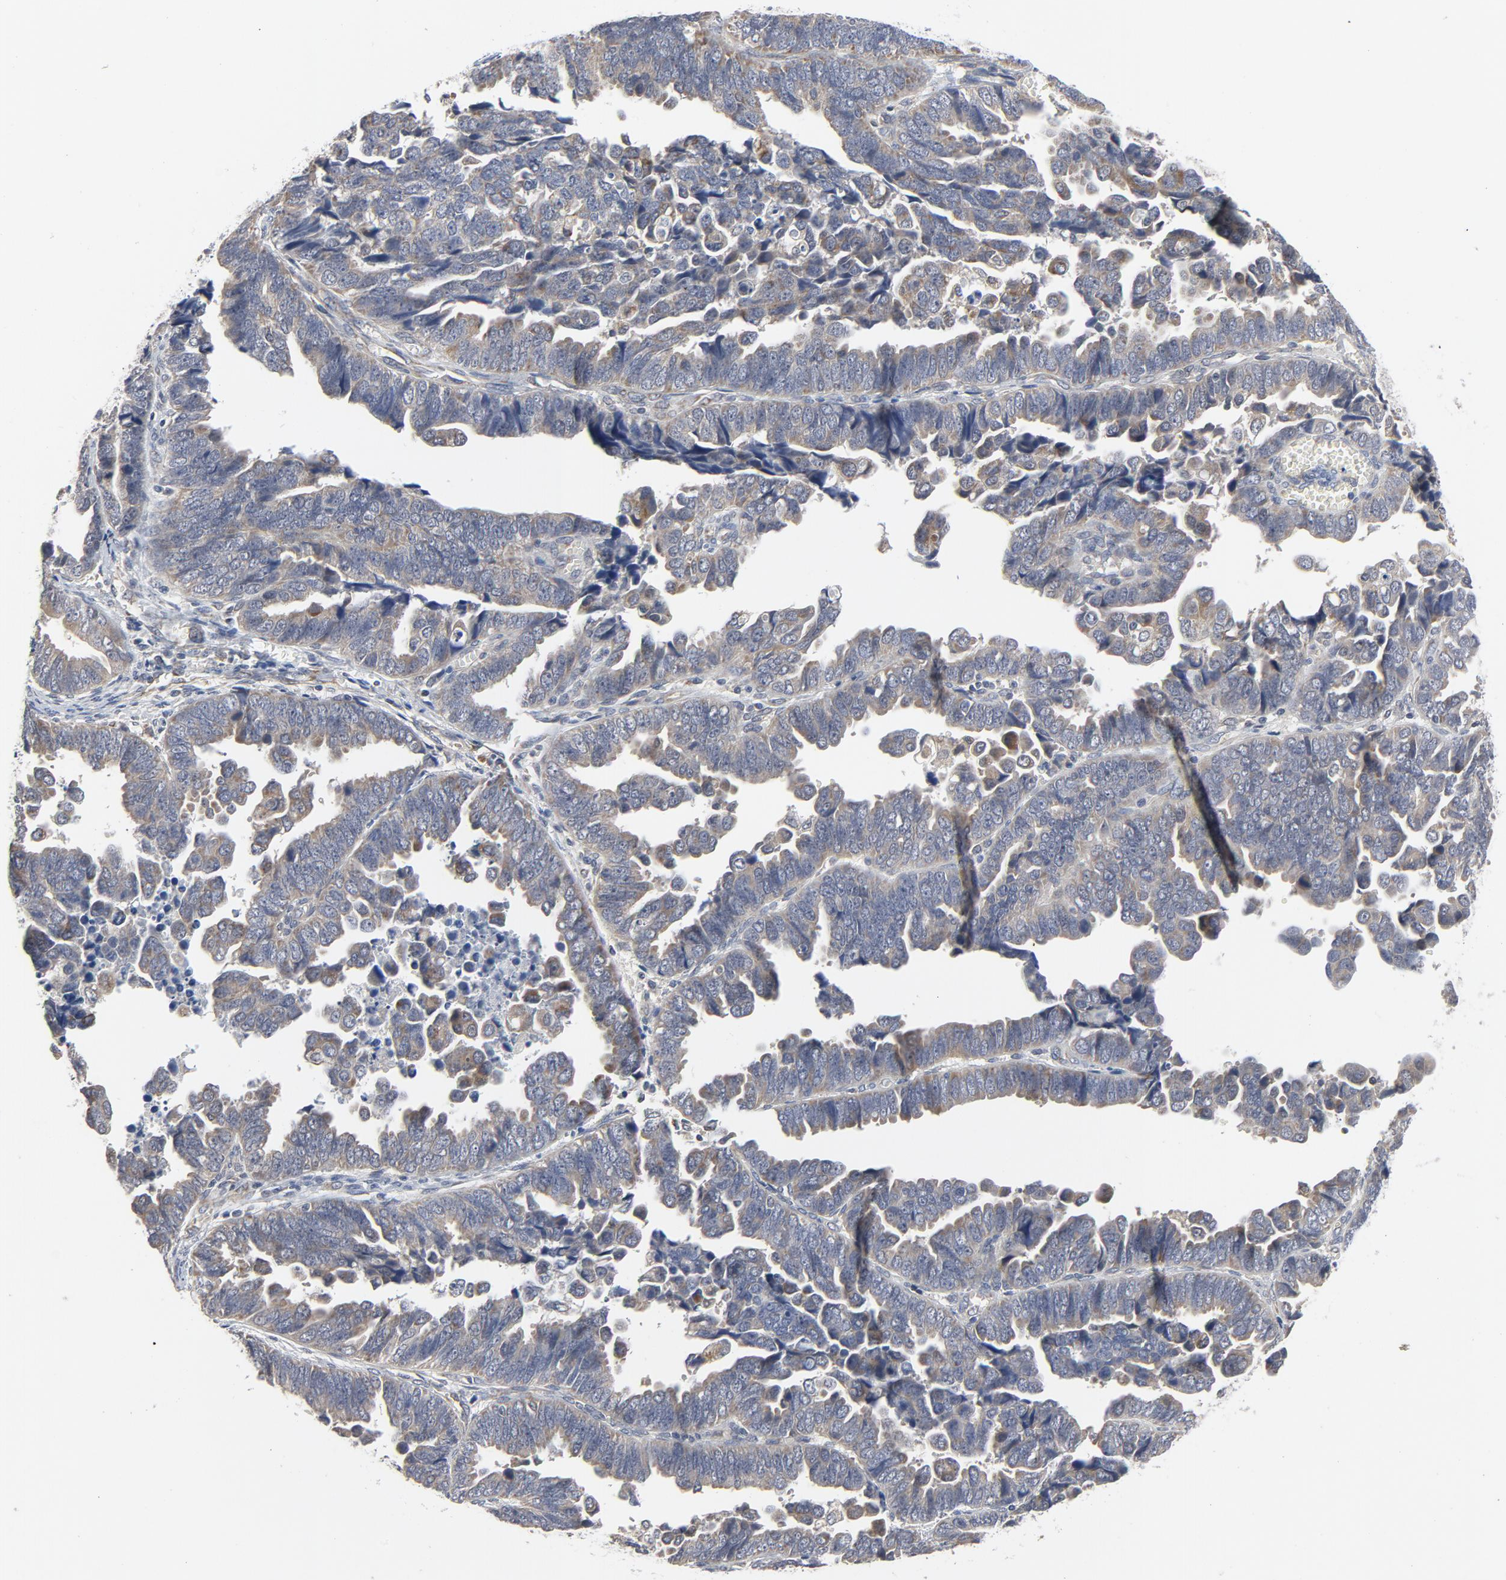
{"staining": {"intensity": "weak", "quantity": ">75%", "location": "cytoplasmic/membranous"}, "tissue": "endometrial cancer", "cell_type": "Tumor cells", "image_type": "cancer", "snomed": [{"axis": "morphology", "description": "Adenocarcinoma, NOS"}, {"axis": "topography", "description": "Endometrium"}], "caption": "Brown immunohistochemical staining in adenocarcinoma (endometrial) shows weak cytoplasmic/membranous staining in about >75% of tumor cells.", "gene": "C14orf119", "patient": {"sex": "female", "age": 75}}